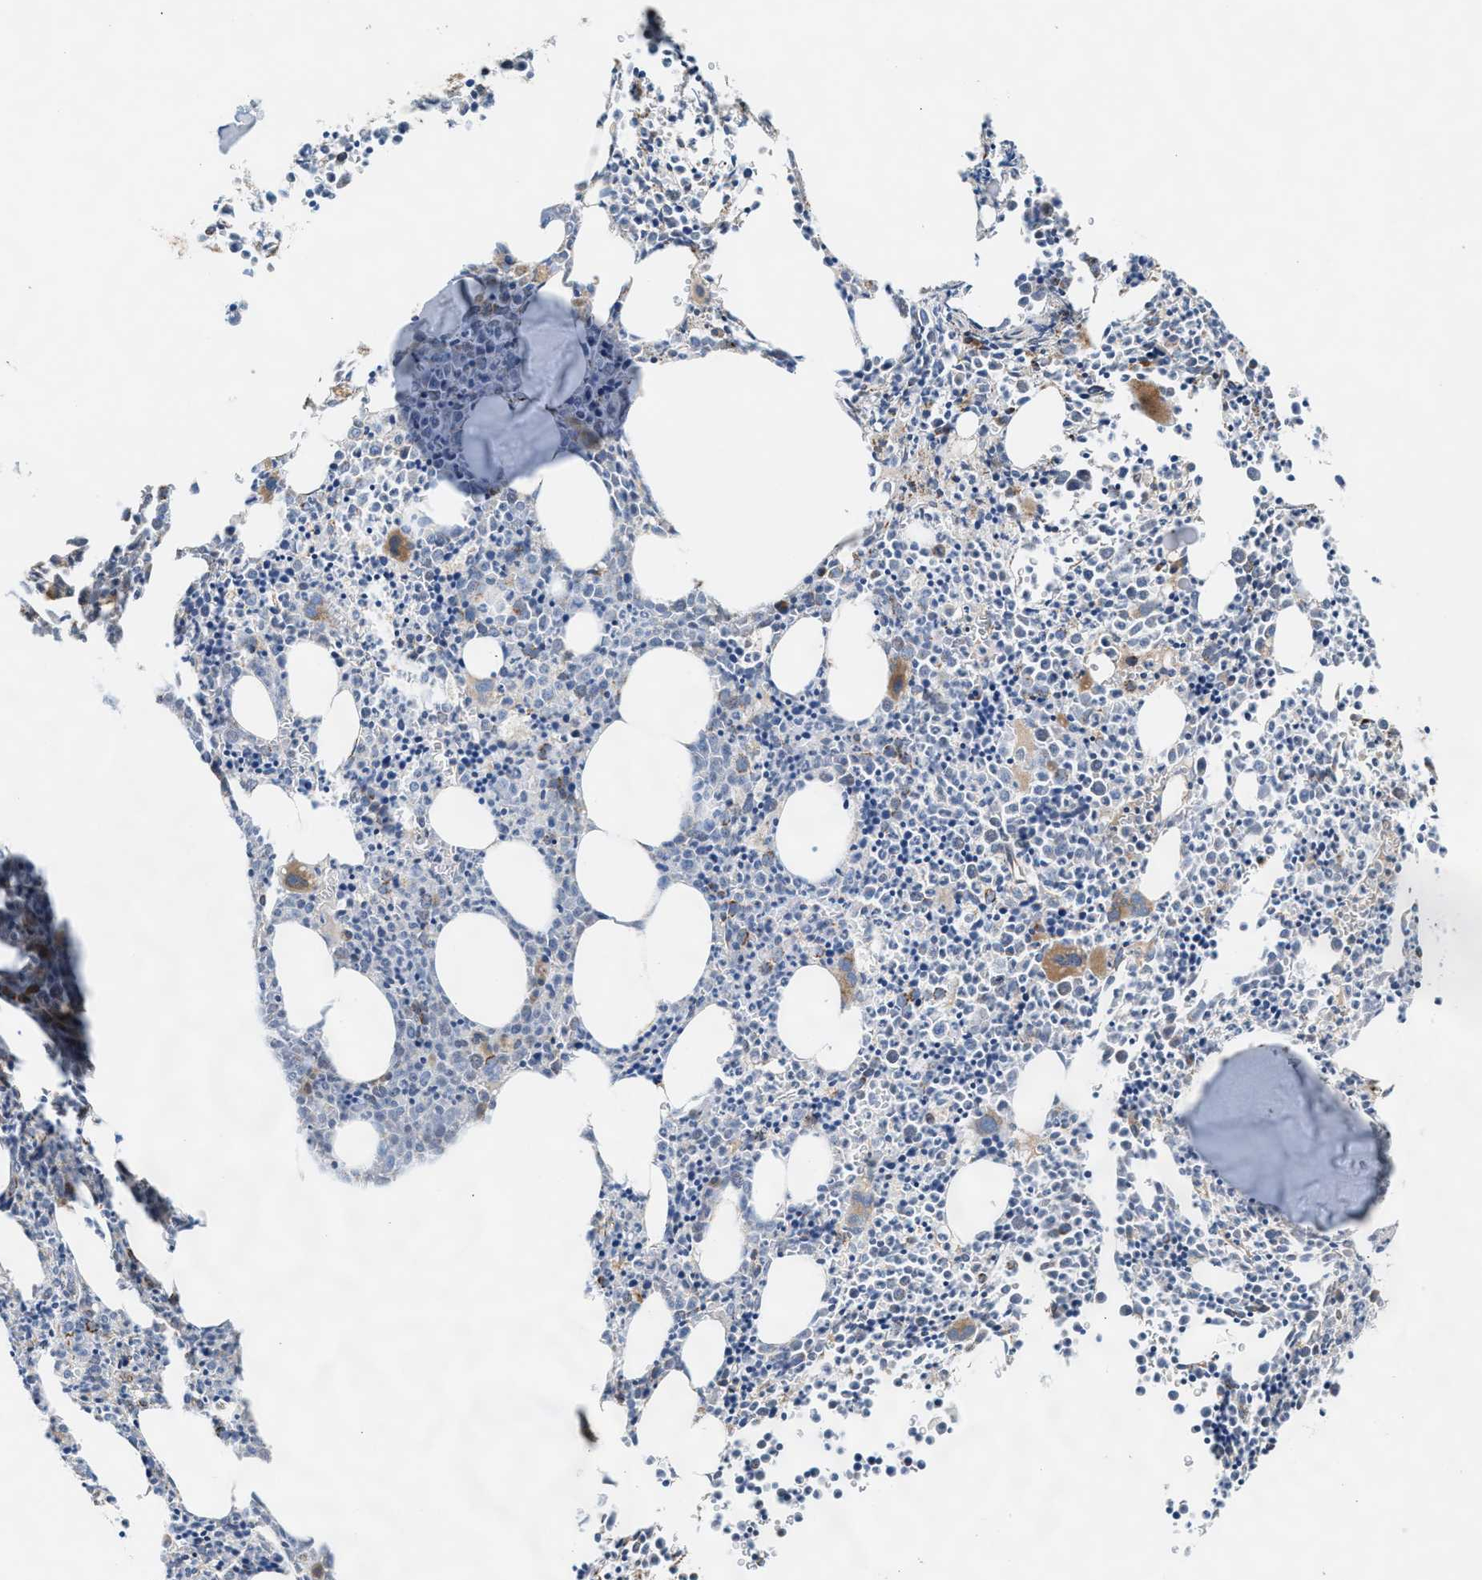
{"staining": {"intensity": "moderate", "quantity": "25%-75%", "location": "cytoplasmic/membranous"}, "tissue": "bone marrow", "cell_type": "Hematopoietic cells", "image_type": "normal", "snomed": [{"axis": "morphology", "description": "Normal tissue, NOS"}, {"axis": "morphology", "description": "Inflammation, NOS"}, {"axis": "topography", "description": "Bone marrow"}], "caption": "Immunohistochemical staining of normal human bone marrow shows moderate cytoplasmic/membranous protein expression in approximately 25%-75% of hematopoietic cells.", "gene": "PMPCA", "patient": {"sex": "male", "age": 31}}